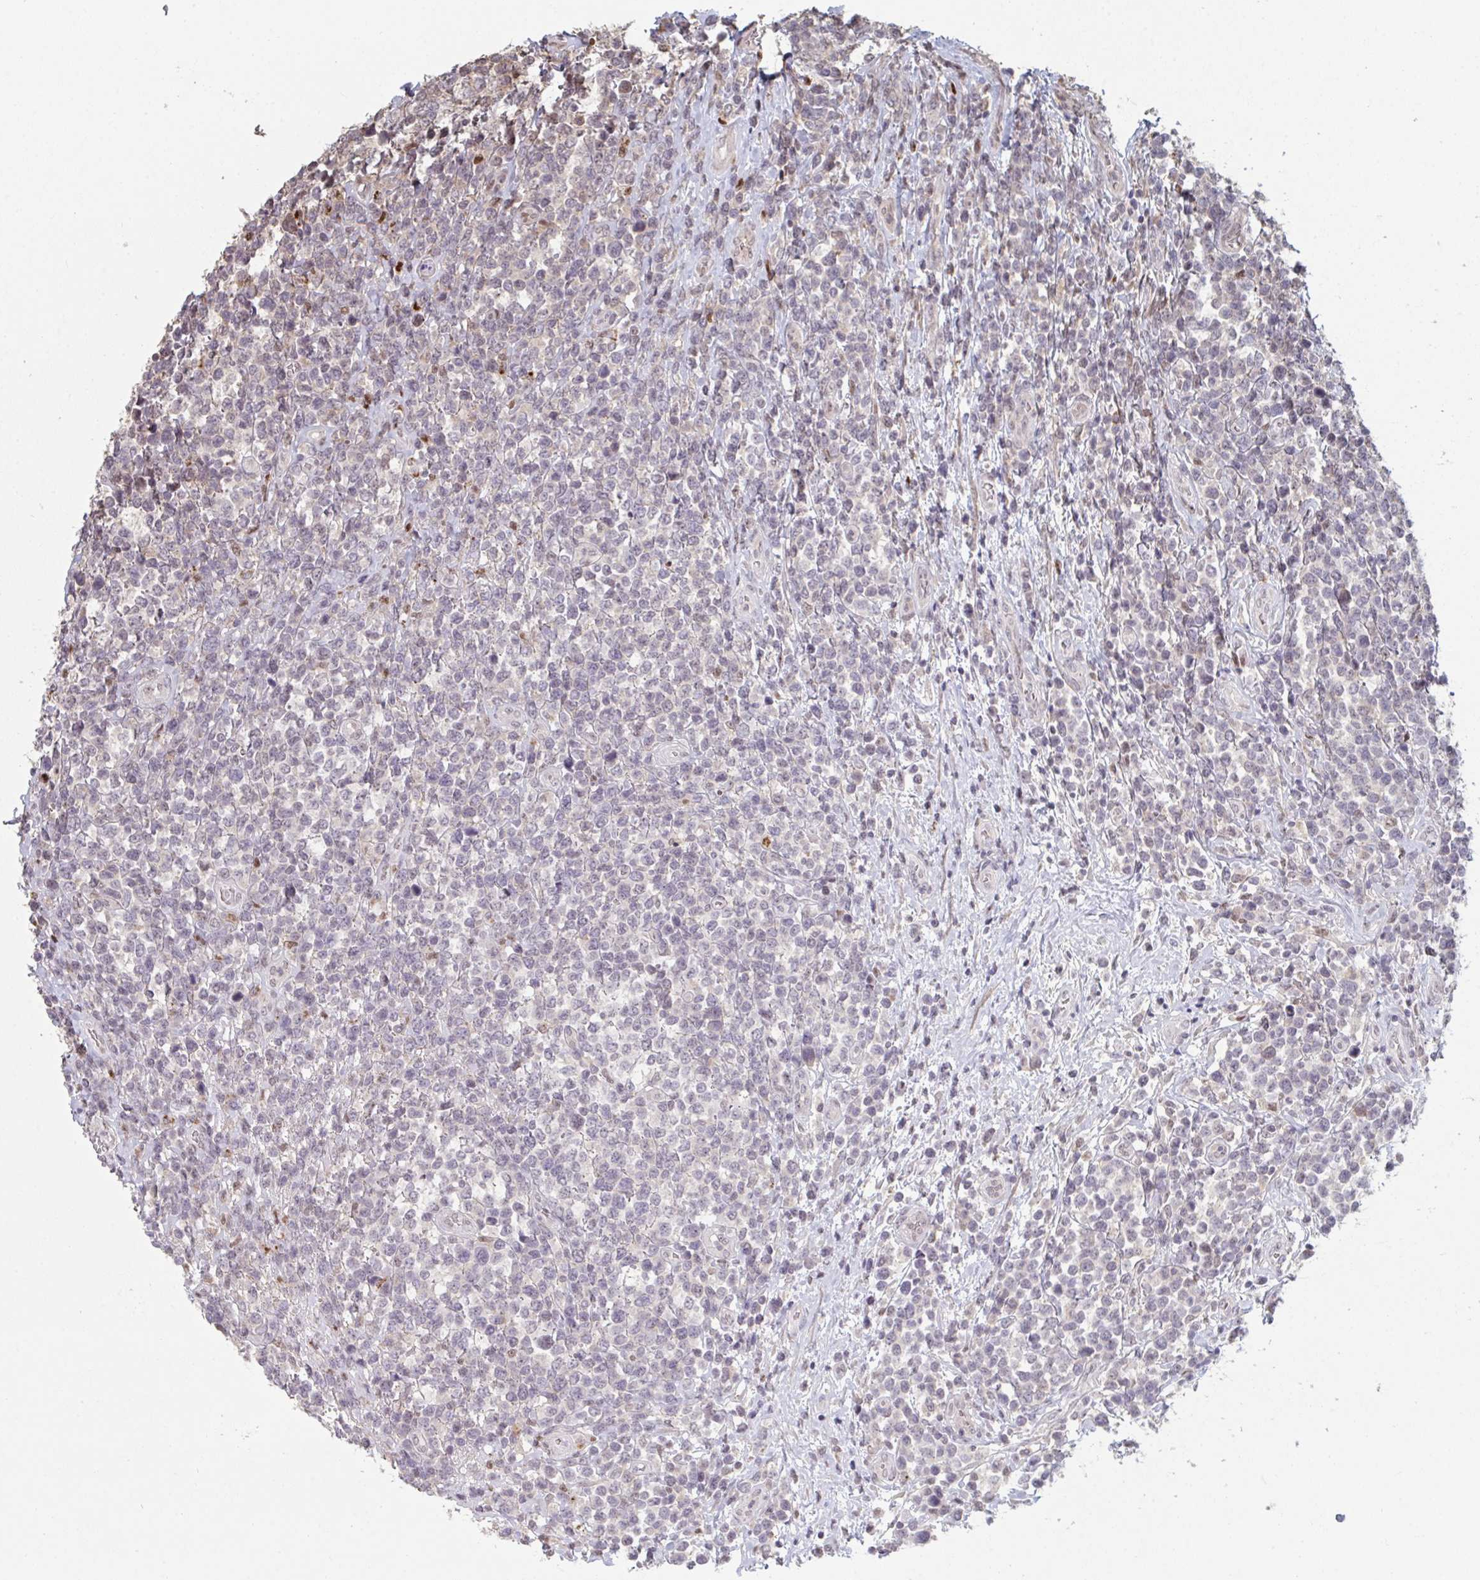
{"staining": {"intensity": "negative", "quantity": "none", "location": "none"}, "tissue": "lymphoma", "cell_type": "Tumor cells", "image_type": "cancer", "snomed": [{"axis": "morphology", "description": "Malignant lymphoma, non-Hodgkin's type, High grade"}, {"axis": "topography", "description": "Soft tissue"}], "caption": "Tumor cells are negative for brown protein staining in malignant lymphoma, non-Hodgkin's type (high-grade).", "gene": "ACD", "patient": {"sex": "female", "age": 56}}